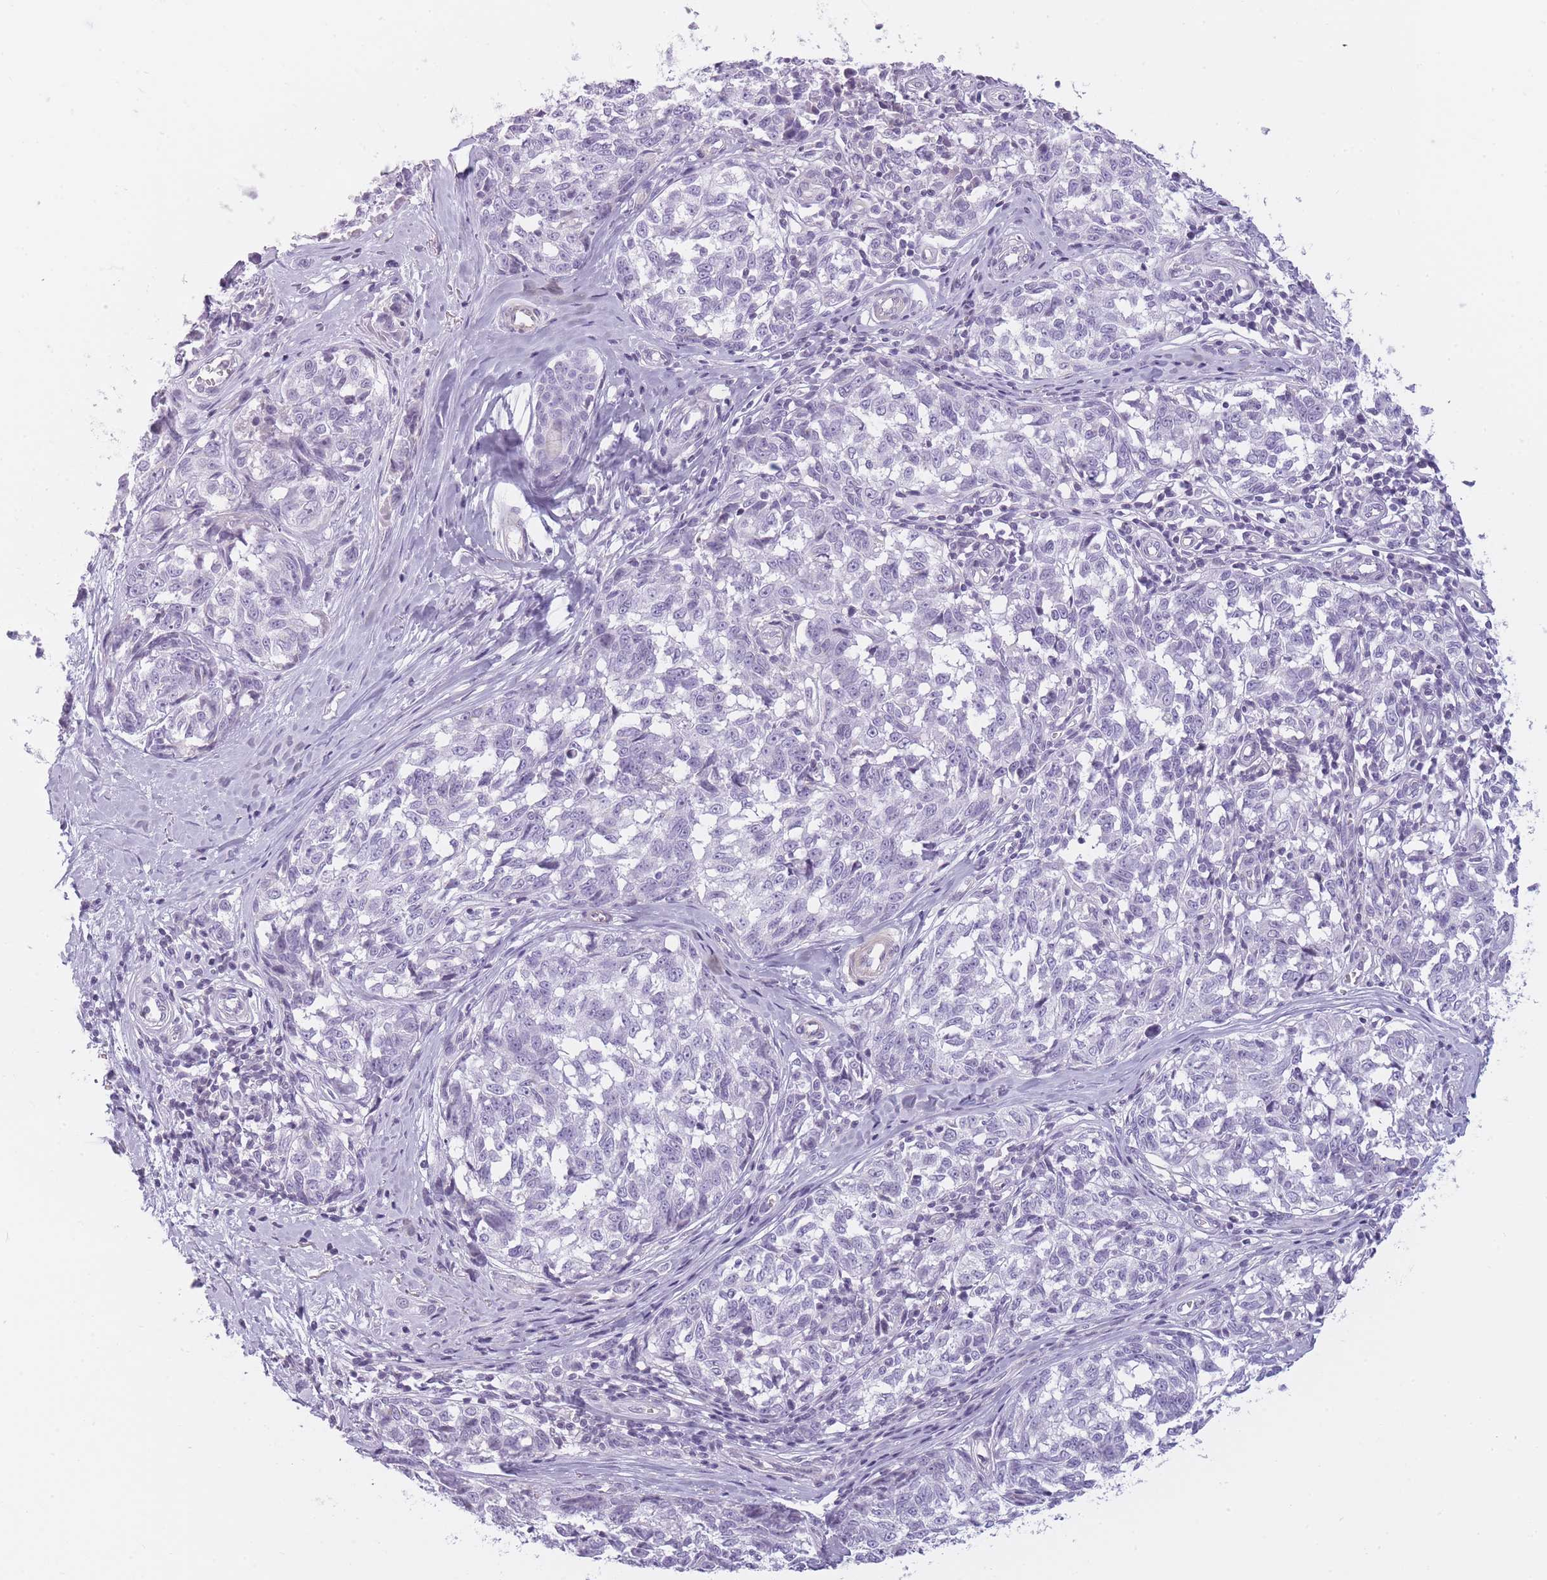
{"staining": {"intensity": "negative", "quantity": "none", "location": "none"}, "tissue": "melanoma", "cell_type": "Tumor cells", "image_type": "cancer", "snomed": [{"axis": "morphology", "description": "Normal tissue, NOS"}, {"axis": "morphology", "description": "Malignant melanoma, NOS"}, {"axis": "topography", "description": "Skin"}], "caption": "The image displays no significant positivity in tumor cells of melanoma.", "gene": "GGT1", "patient": {"sex": "female", "age": 64}}